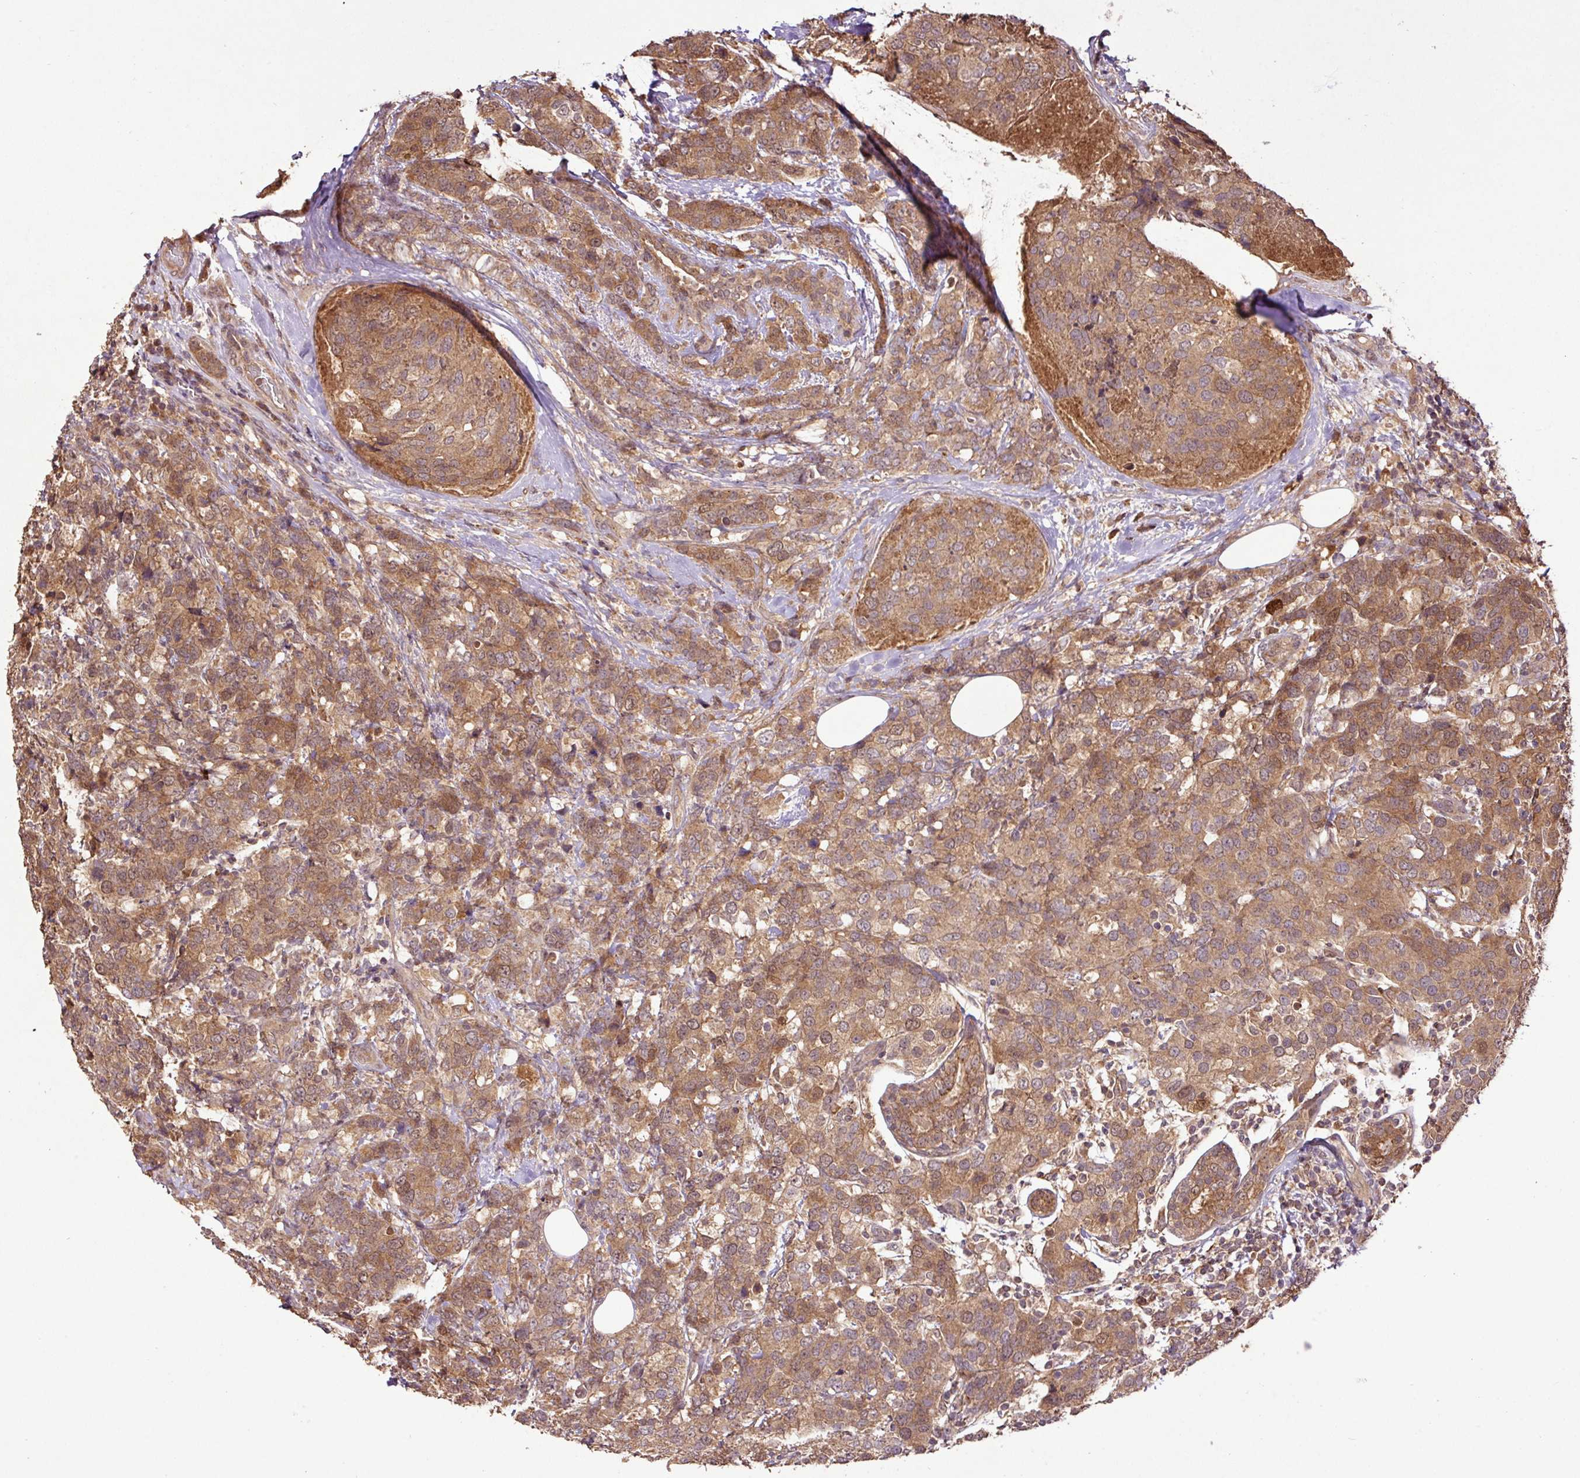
{"staining": {"intensity": "moderate", "quantity": ">75%", "location": "cytoplasmic/membranous,nuclear"}, "tissue": "breast cancer", "cell_type": "Tumor cells", "image_type": "cancer", "snomed": [{"axis": "morphology", "description": "Lobular carcinoma"}, {"axis": "topography", "description": "Breast"}], "caption": "Breast lobular carcinoma stained with a protein marker exhibits moderate staining in tumor cells.", "gene": "FAIM", "patient": {"sex": "female", "age": 59}}